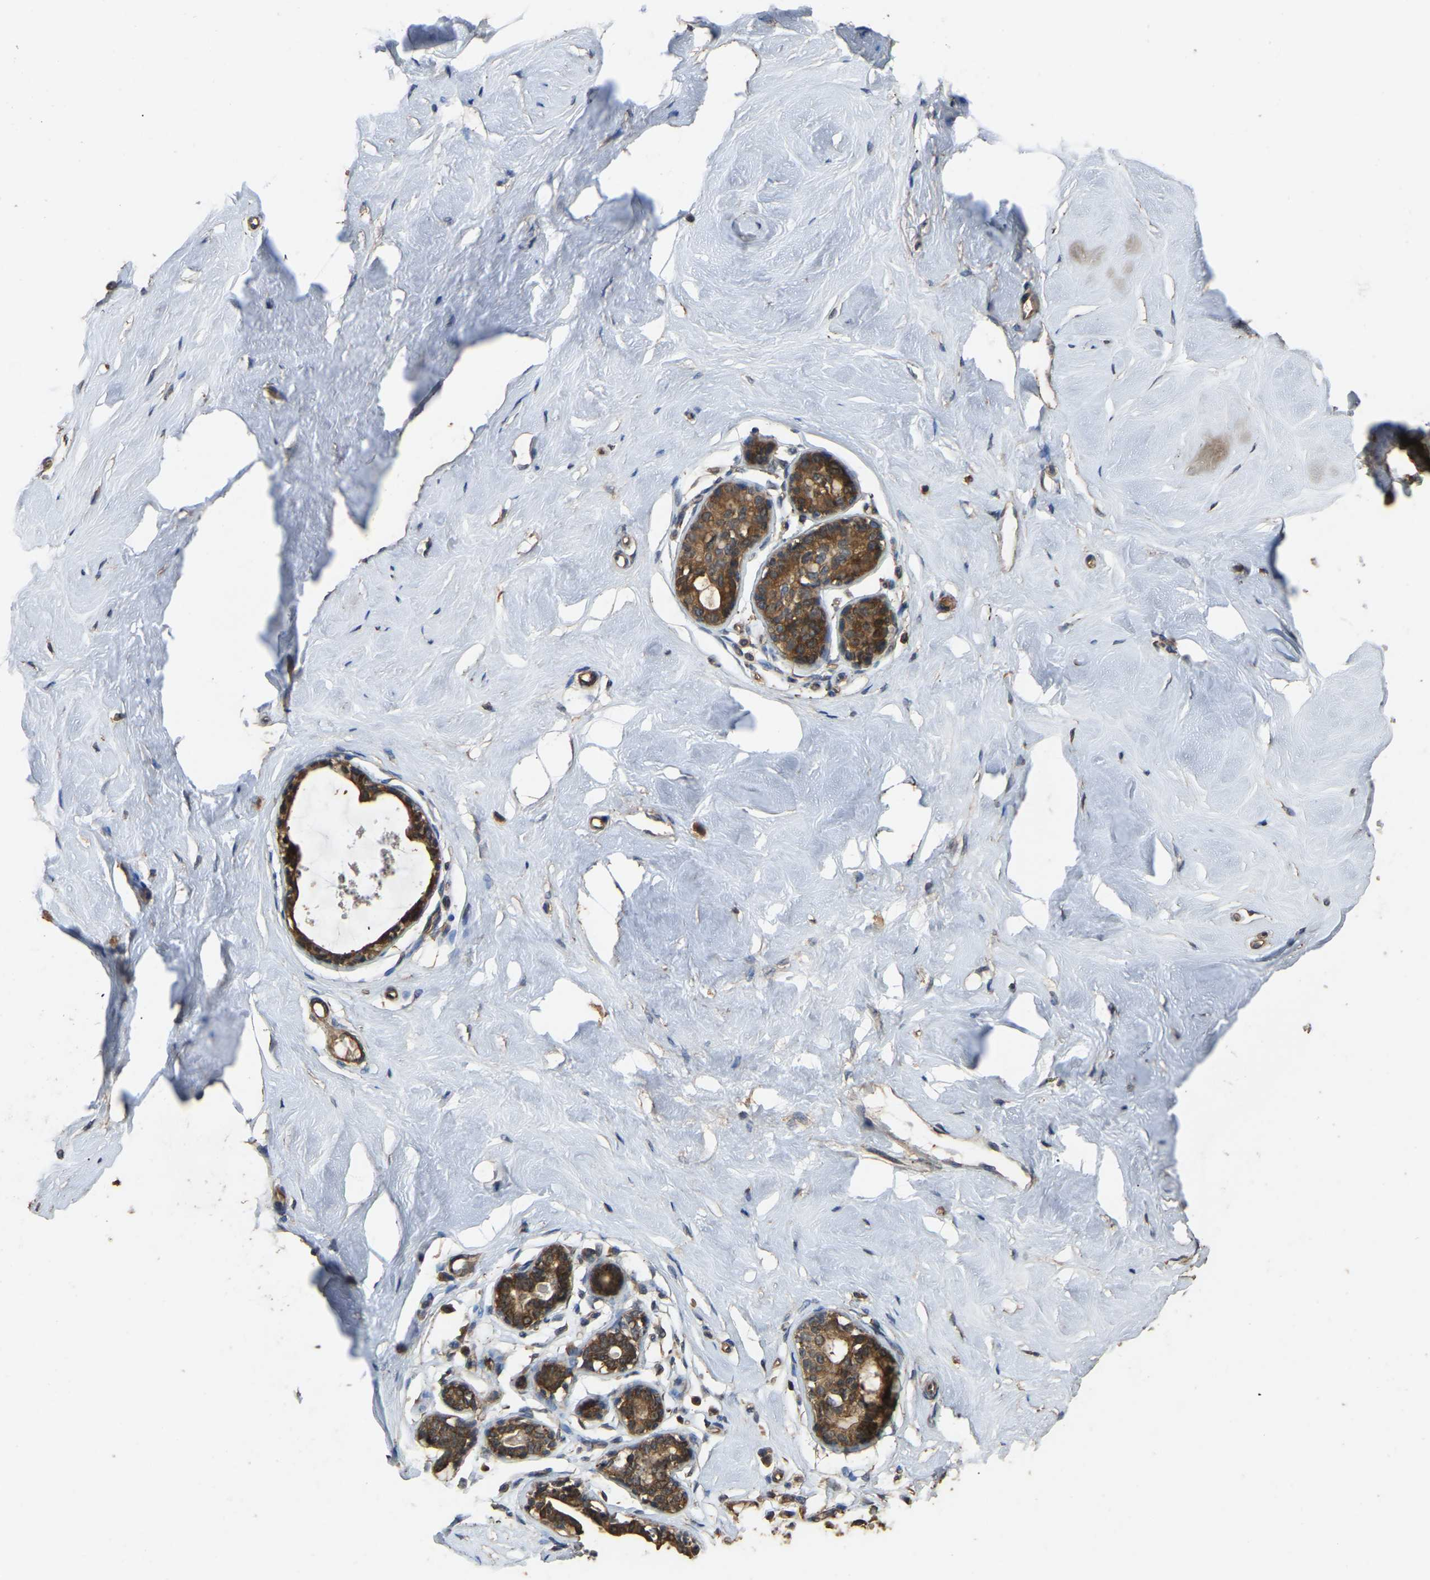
{"staining": {"intensity": "strong", "quantity": ">75%", "location": "cytoplasmic/membranous"}, "tissue": "breast", "cell_type": "Glandular cells", "image_type": "normal", "snomed": [{"axis": "morphology", "description": "Normal tissue, NOS"}, {"axis": "topography", "description": "Breast"}], "caption": "High-power microscopy captured an immunohistochemistry histopathology image of unremarkable breast, revealing strong cytoplasmic/membranous expression in about >75% of glandular cells.", "gene": "FHIT", "patient": {"sex": "female", "age": 23}}